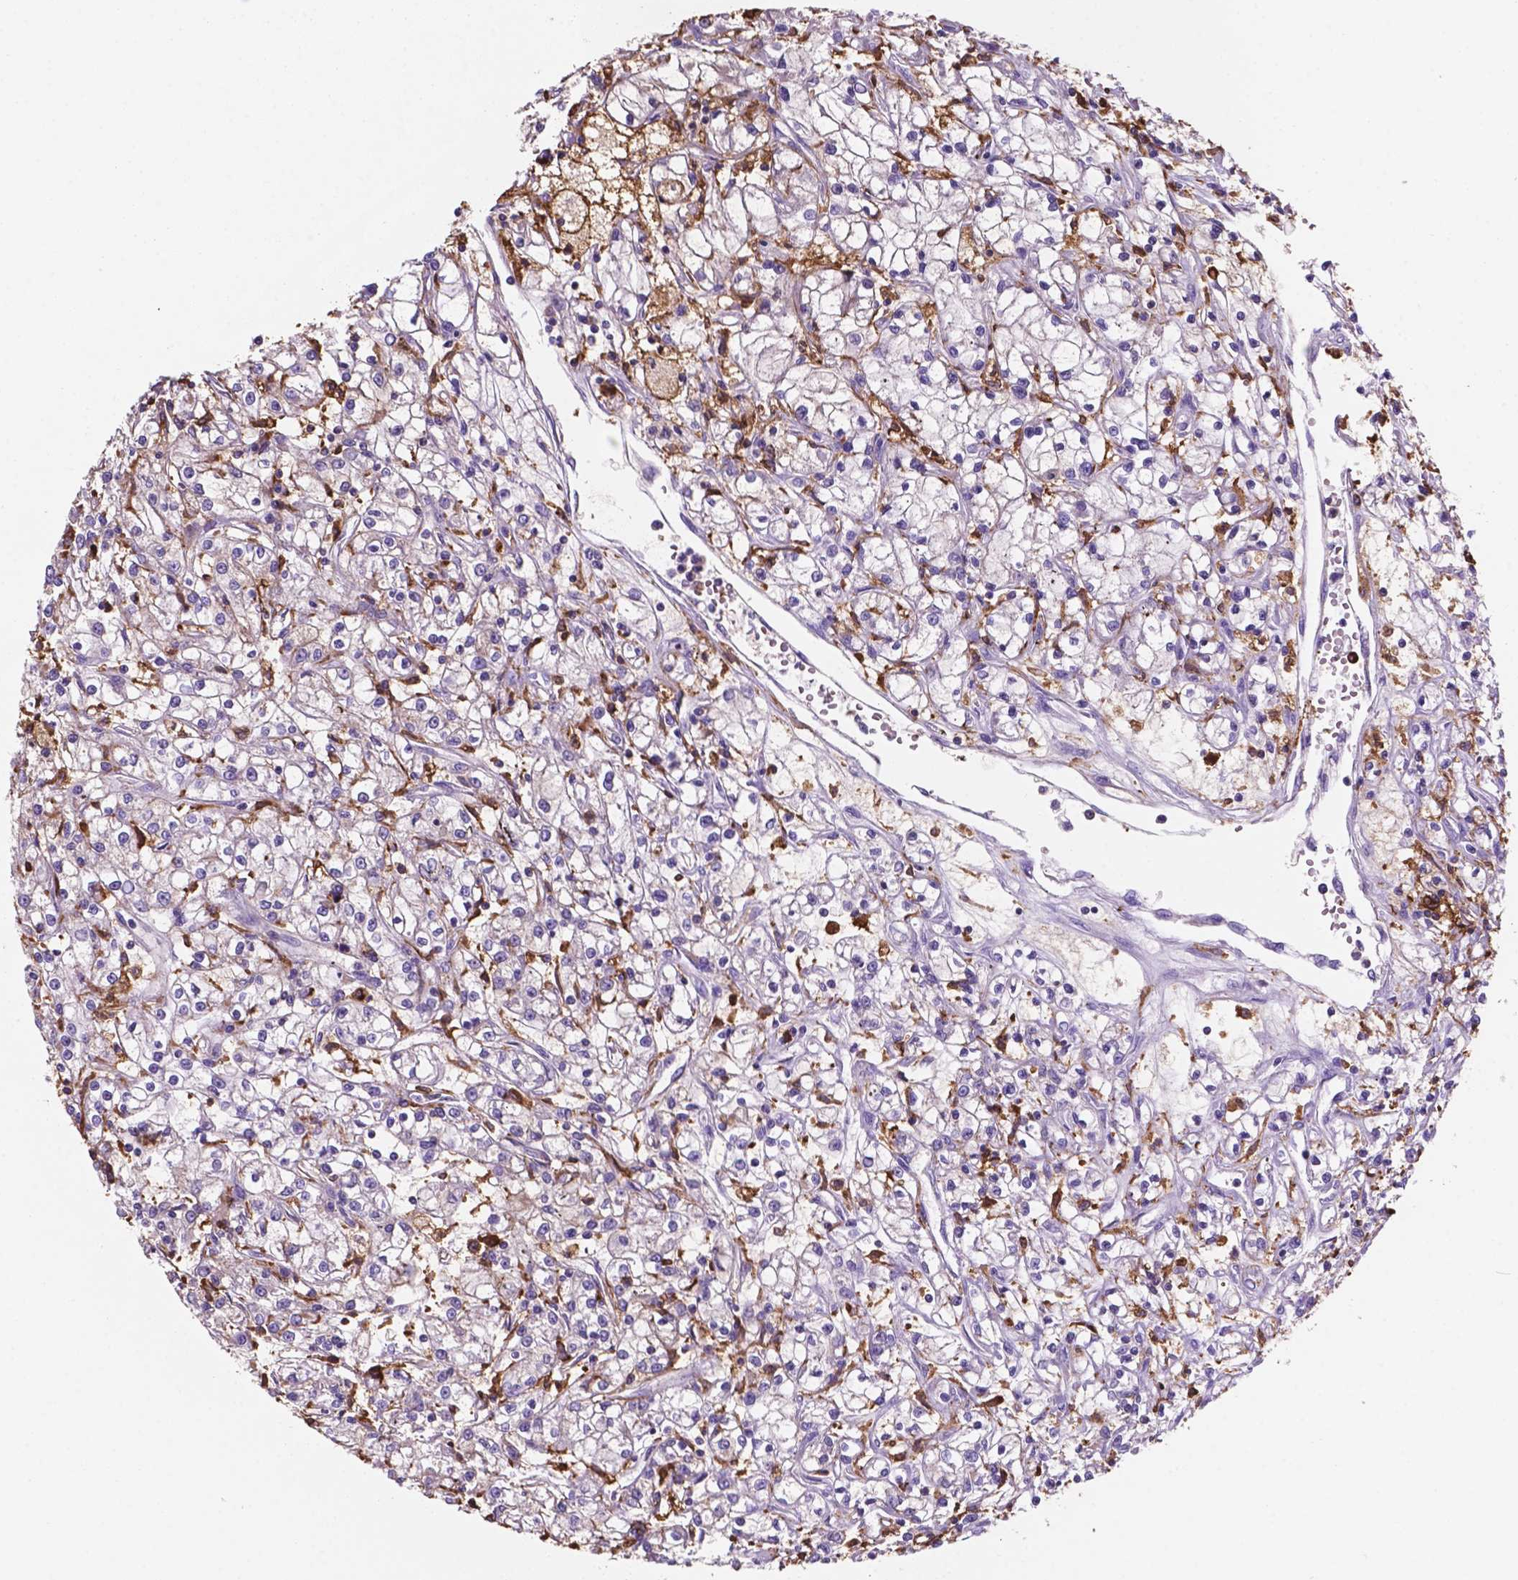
{"staining": {"intensity": "negative", "quantity": "none", "location": "none"}, "tissue": "renal cancer", "cell_type": "Tumor cells", "image_type": "cancer", "snomed": [{"axis": "morphology", "description": "Adenocarcinoma, NOS"}, {"axis": "topography", "description": "Kidney"}], "caption": "An IHC micrograph of adenocarcinoma (renal) is shown. There is no staining in tumor cells of adenocarcinoma (renal).", "gene": "MKRN2OS", "patient": {"sex": "female", "age": 59}}